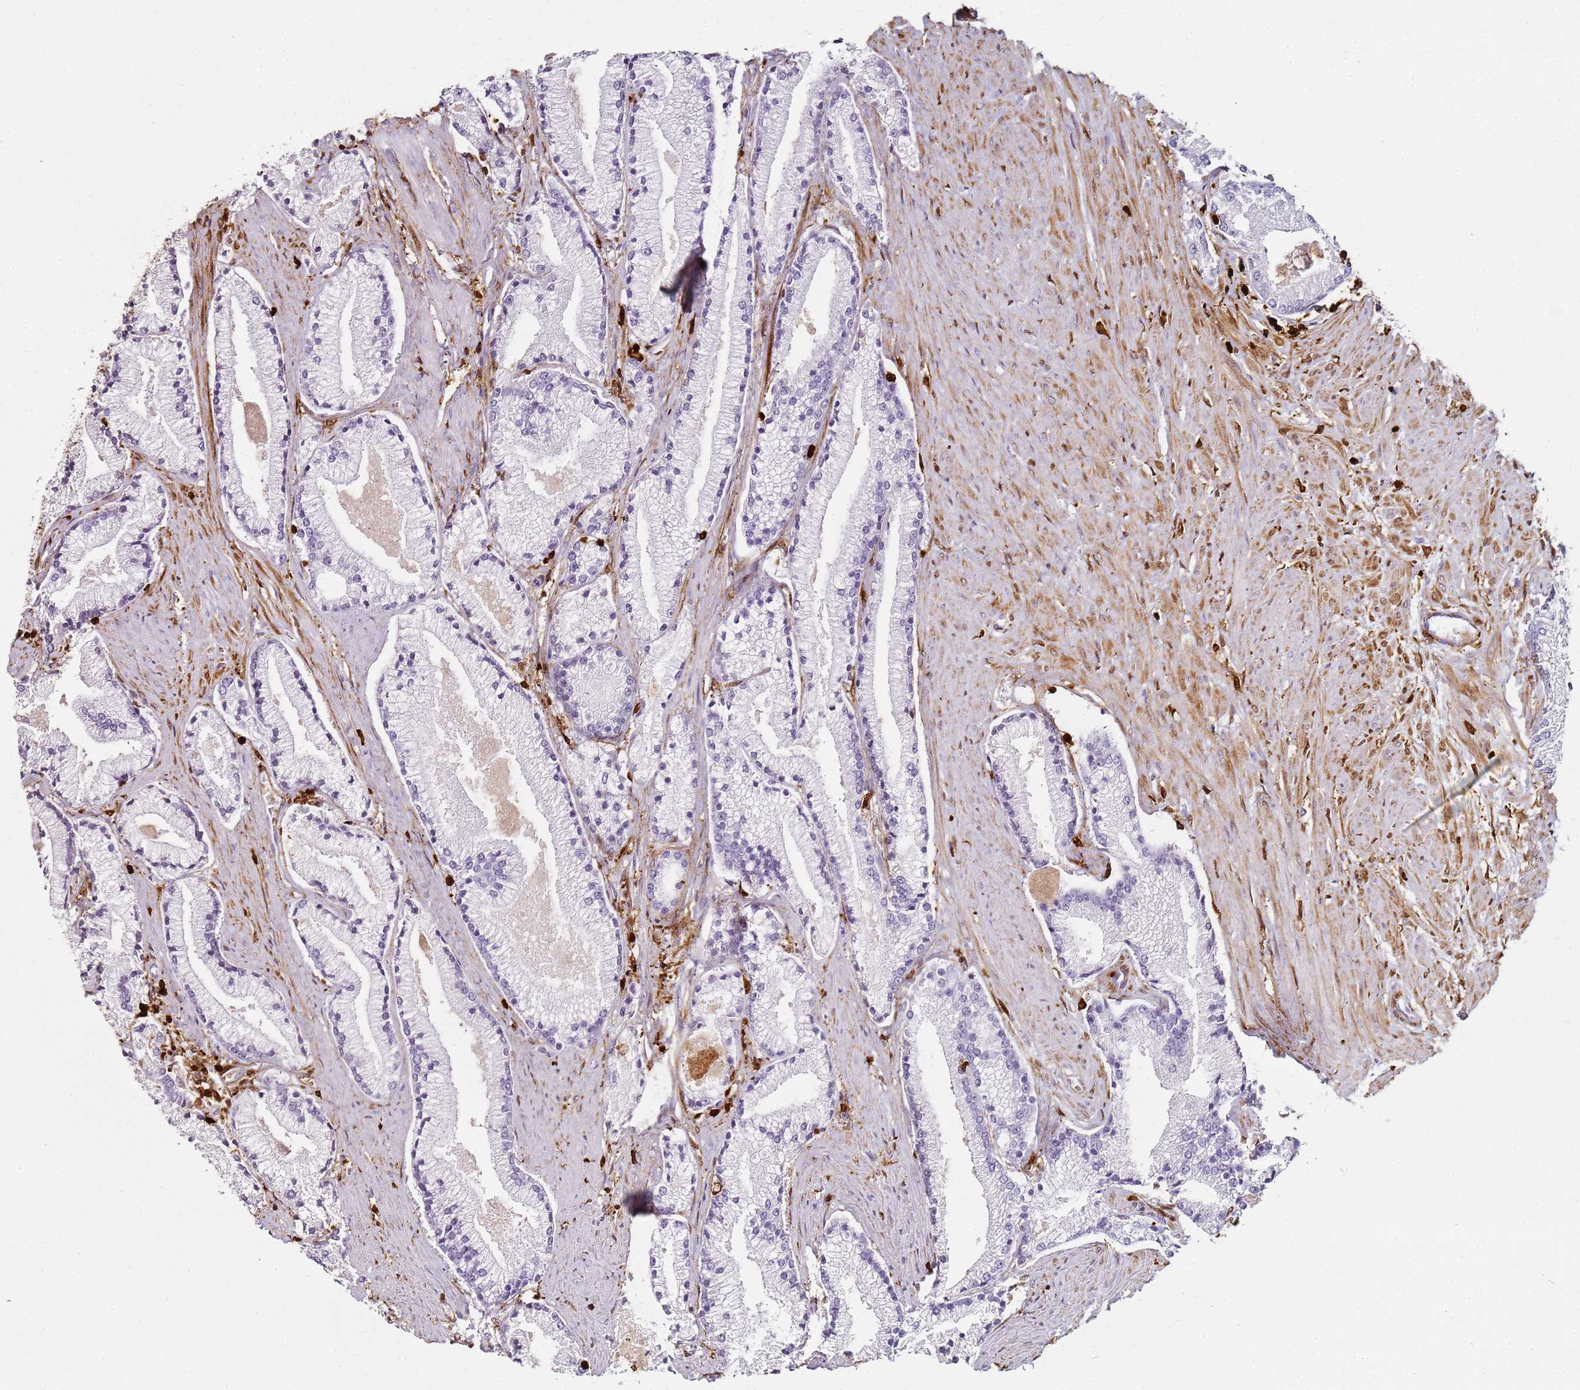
{"staining": {"intensity": "negative", "quantity": "none", "location": "none"}, "tissue": "prostate cancer", "cell_type": "Tumor cells", "image_type": "cancer", "snomed": [{"axis": "morphology", "description": "Adenocarcinoma, High grade"}, {"axis": "topography", "description": "Prostate"}], "caption": "Immunohistochemistry (IHC) image of high-grade adenocarcinoma (prostate) stained for a protein (brown), which demonstrates no positivity in tumor cells. Nuclei are stained in blue.", "gene": "S100A4", "patient": {"sex": "male", "age": 67}}